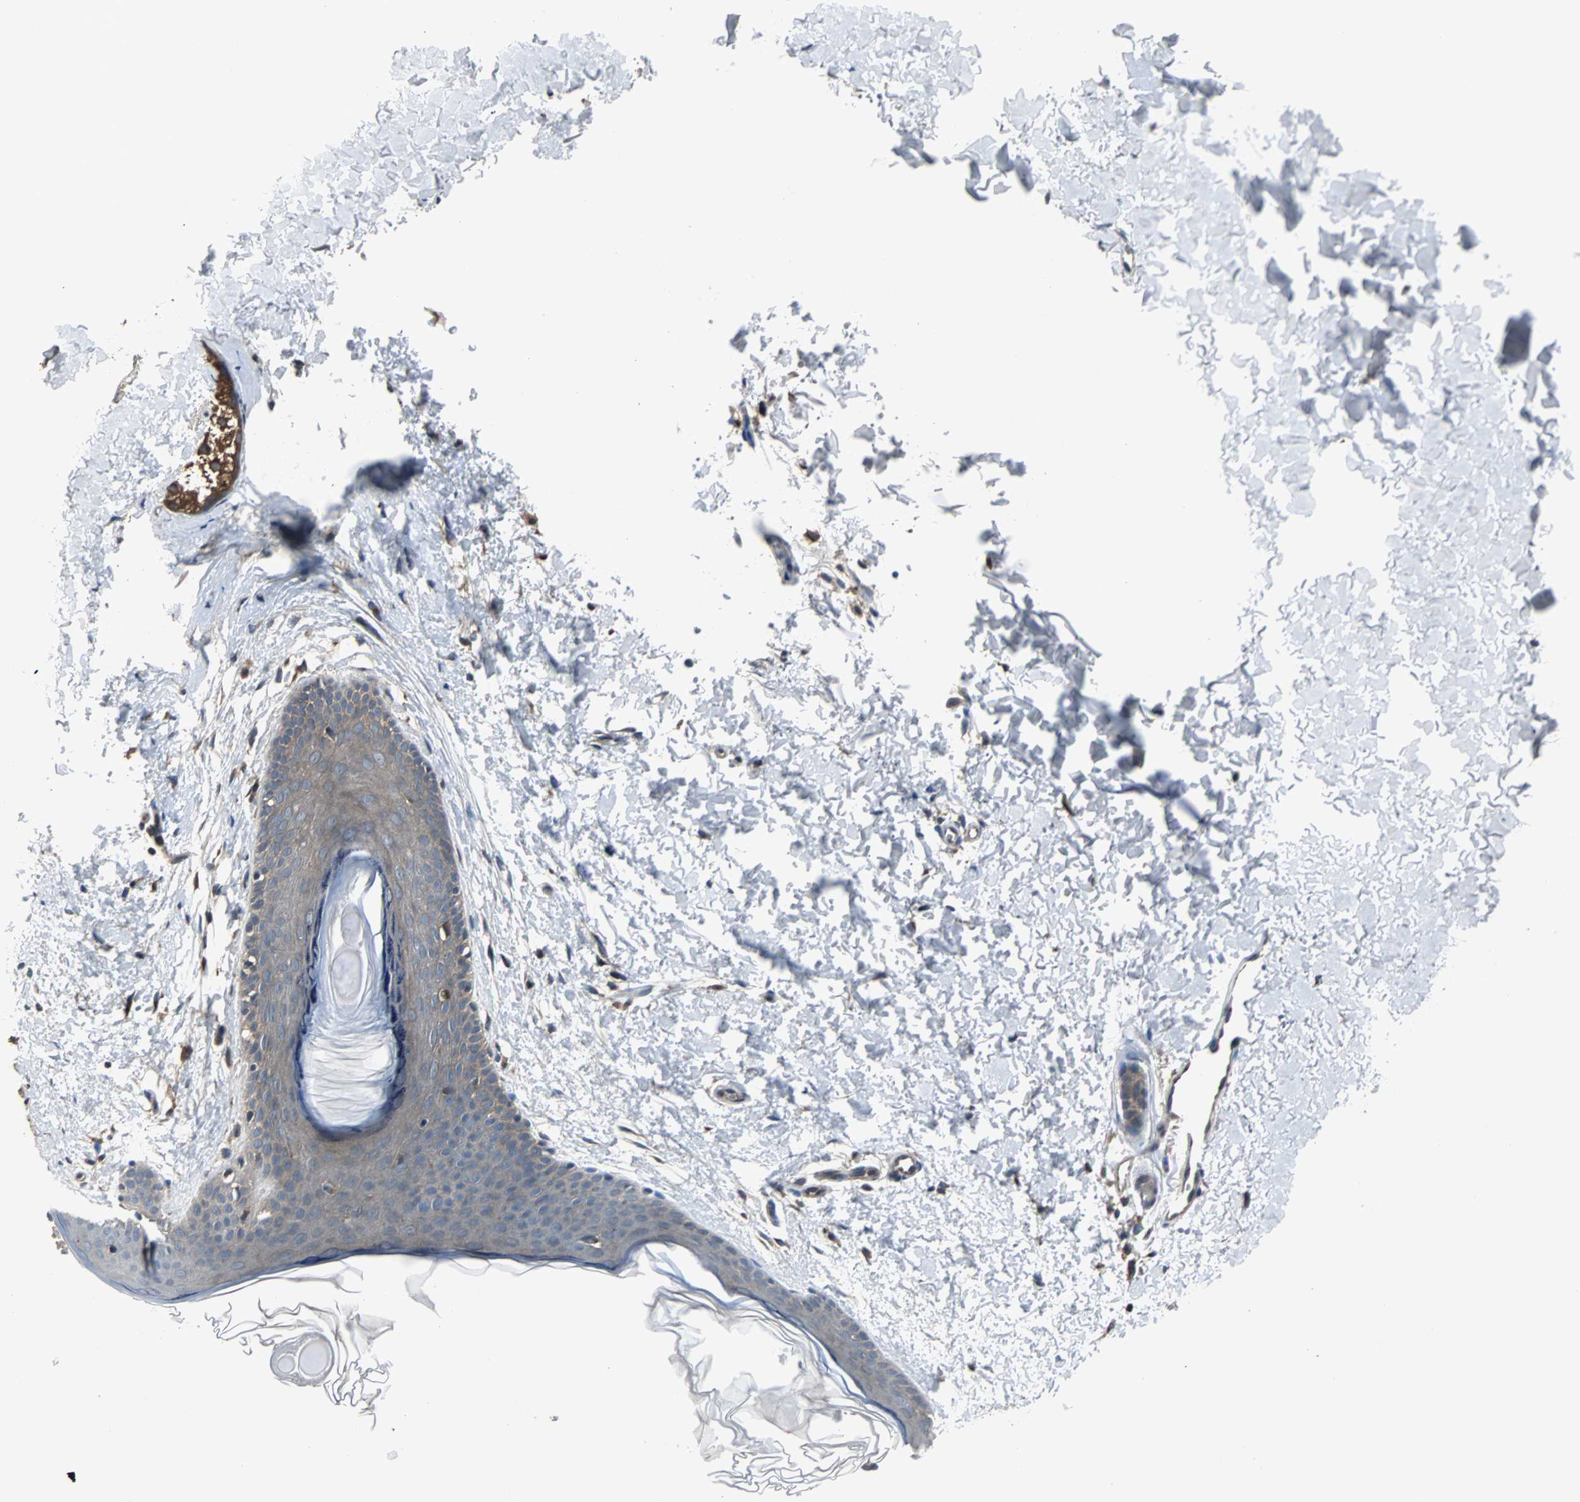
{"staining": {"intensity": "negative", "quantity": "none", "location": "none"}, "tissue": "skin", "cell_type": "Fibroblasts", "image_type": "normal", "snomed": [{"axis": "morphology", "description": "Normal tissue, NOS"}, {"axis": "topography", "description": "Skin"}], "caption": "Benign skin was stained to show a protein in brown. There is no significant positivity in fibroblasts.", "gene": "ARF1", "patient": {"sex": "female", "age": 56}}